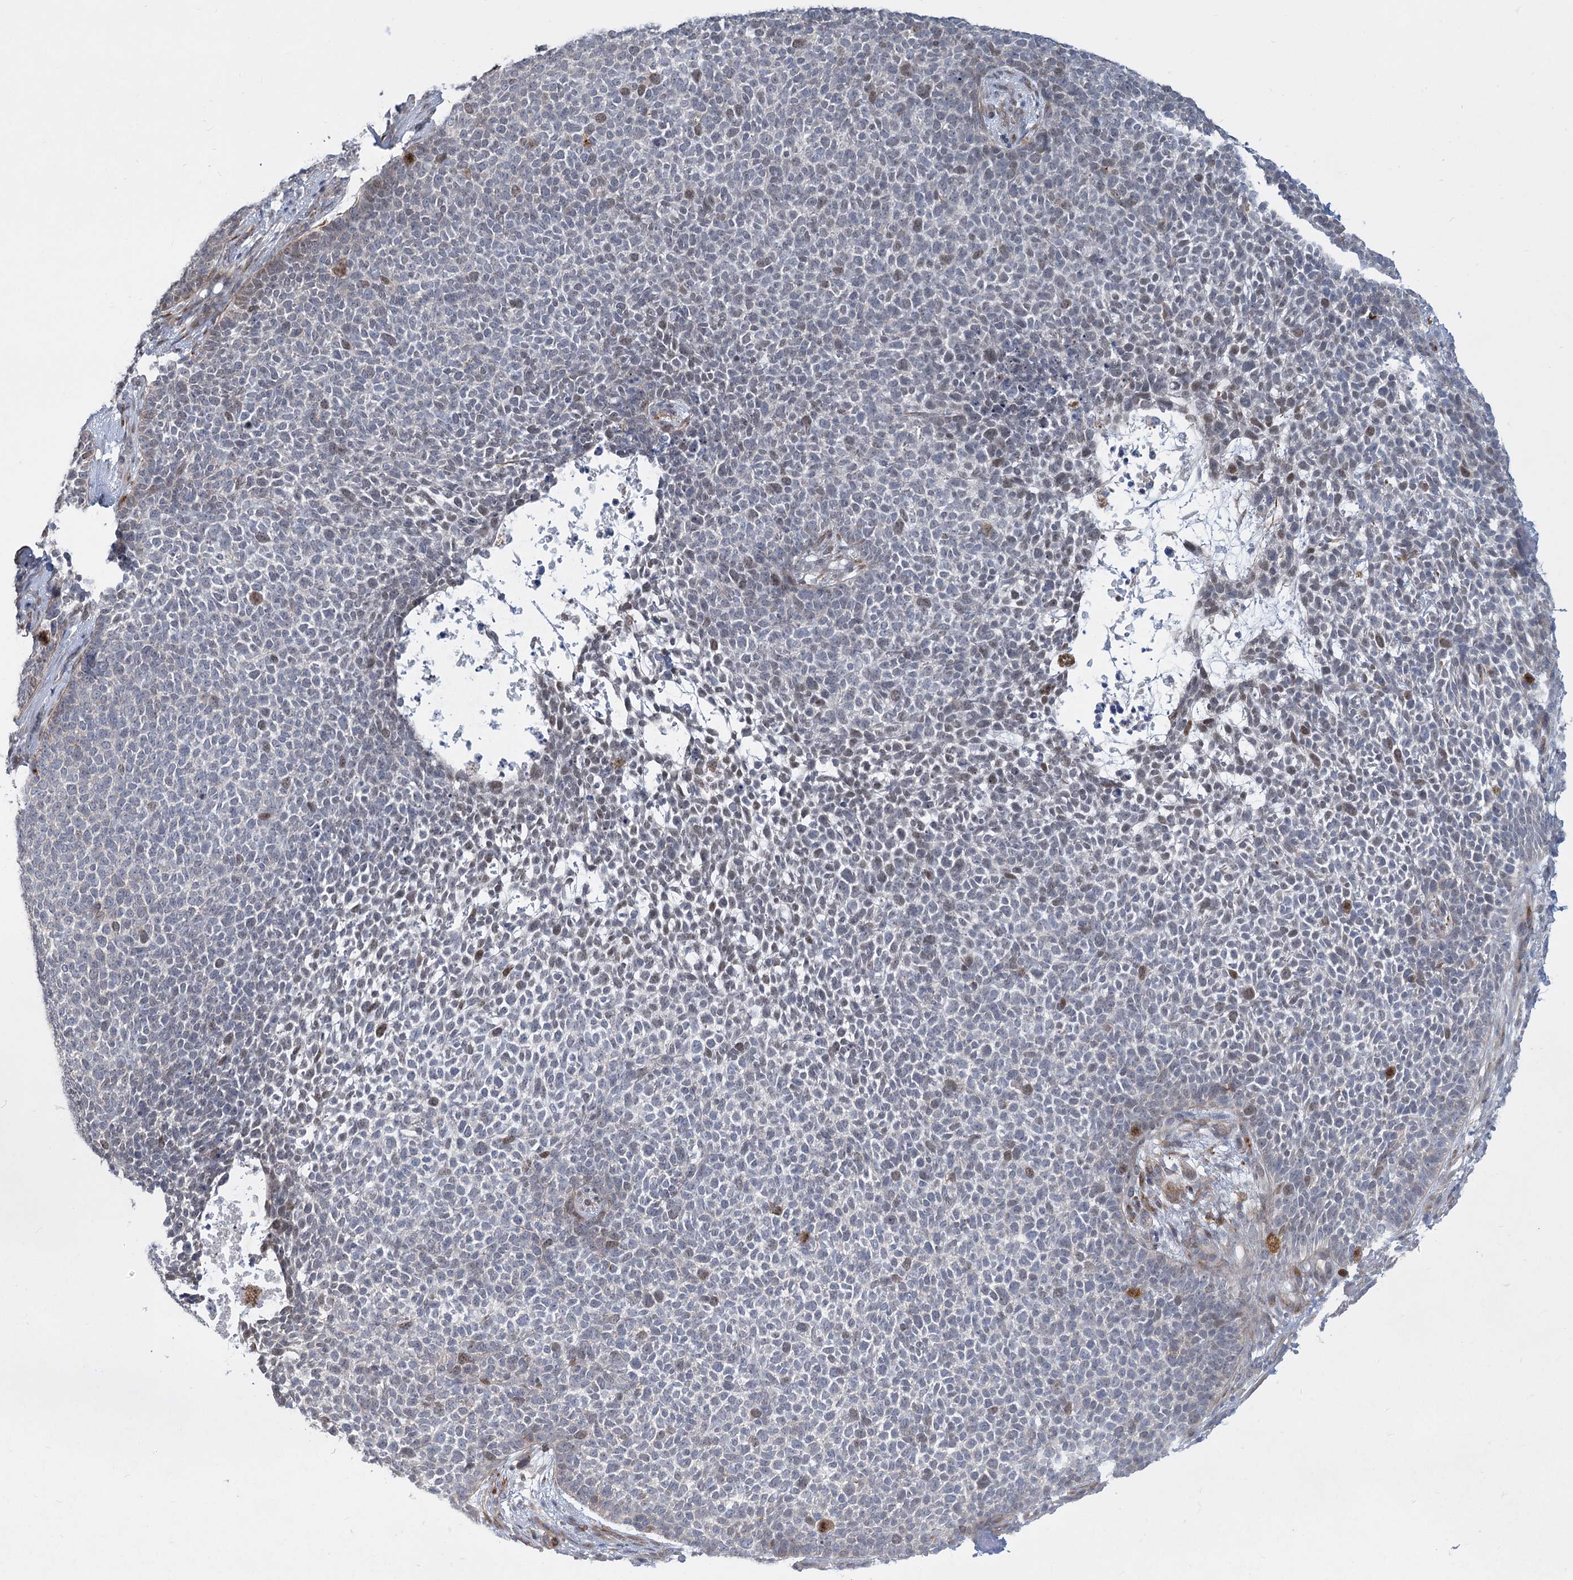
{"staining": {"intensity": "moderate", "quantity": "<25%", "location": "nuclear"}, "tissue": "skin cancer", "cell_type": "Tumor cells", "image_type": "cancer", "snomed": [{"axis": "morphology", "description": "Basal cell carcinoma"}, {"axis": "topography", "description": "Skin"}], "caption": "Skin cancer (basal cell carcinoma) tissue displays moderate nuclear staining in about <25% of tumor cells", "gene": "ABITRAM", "patient": {"sex": "female", "age": 84}}